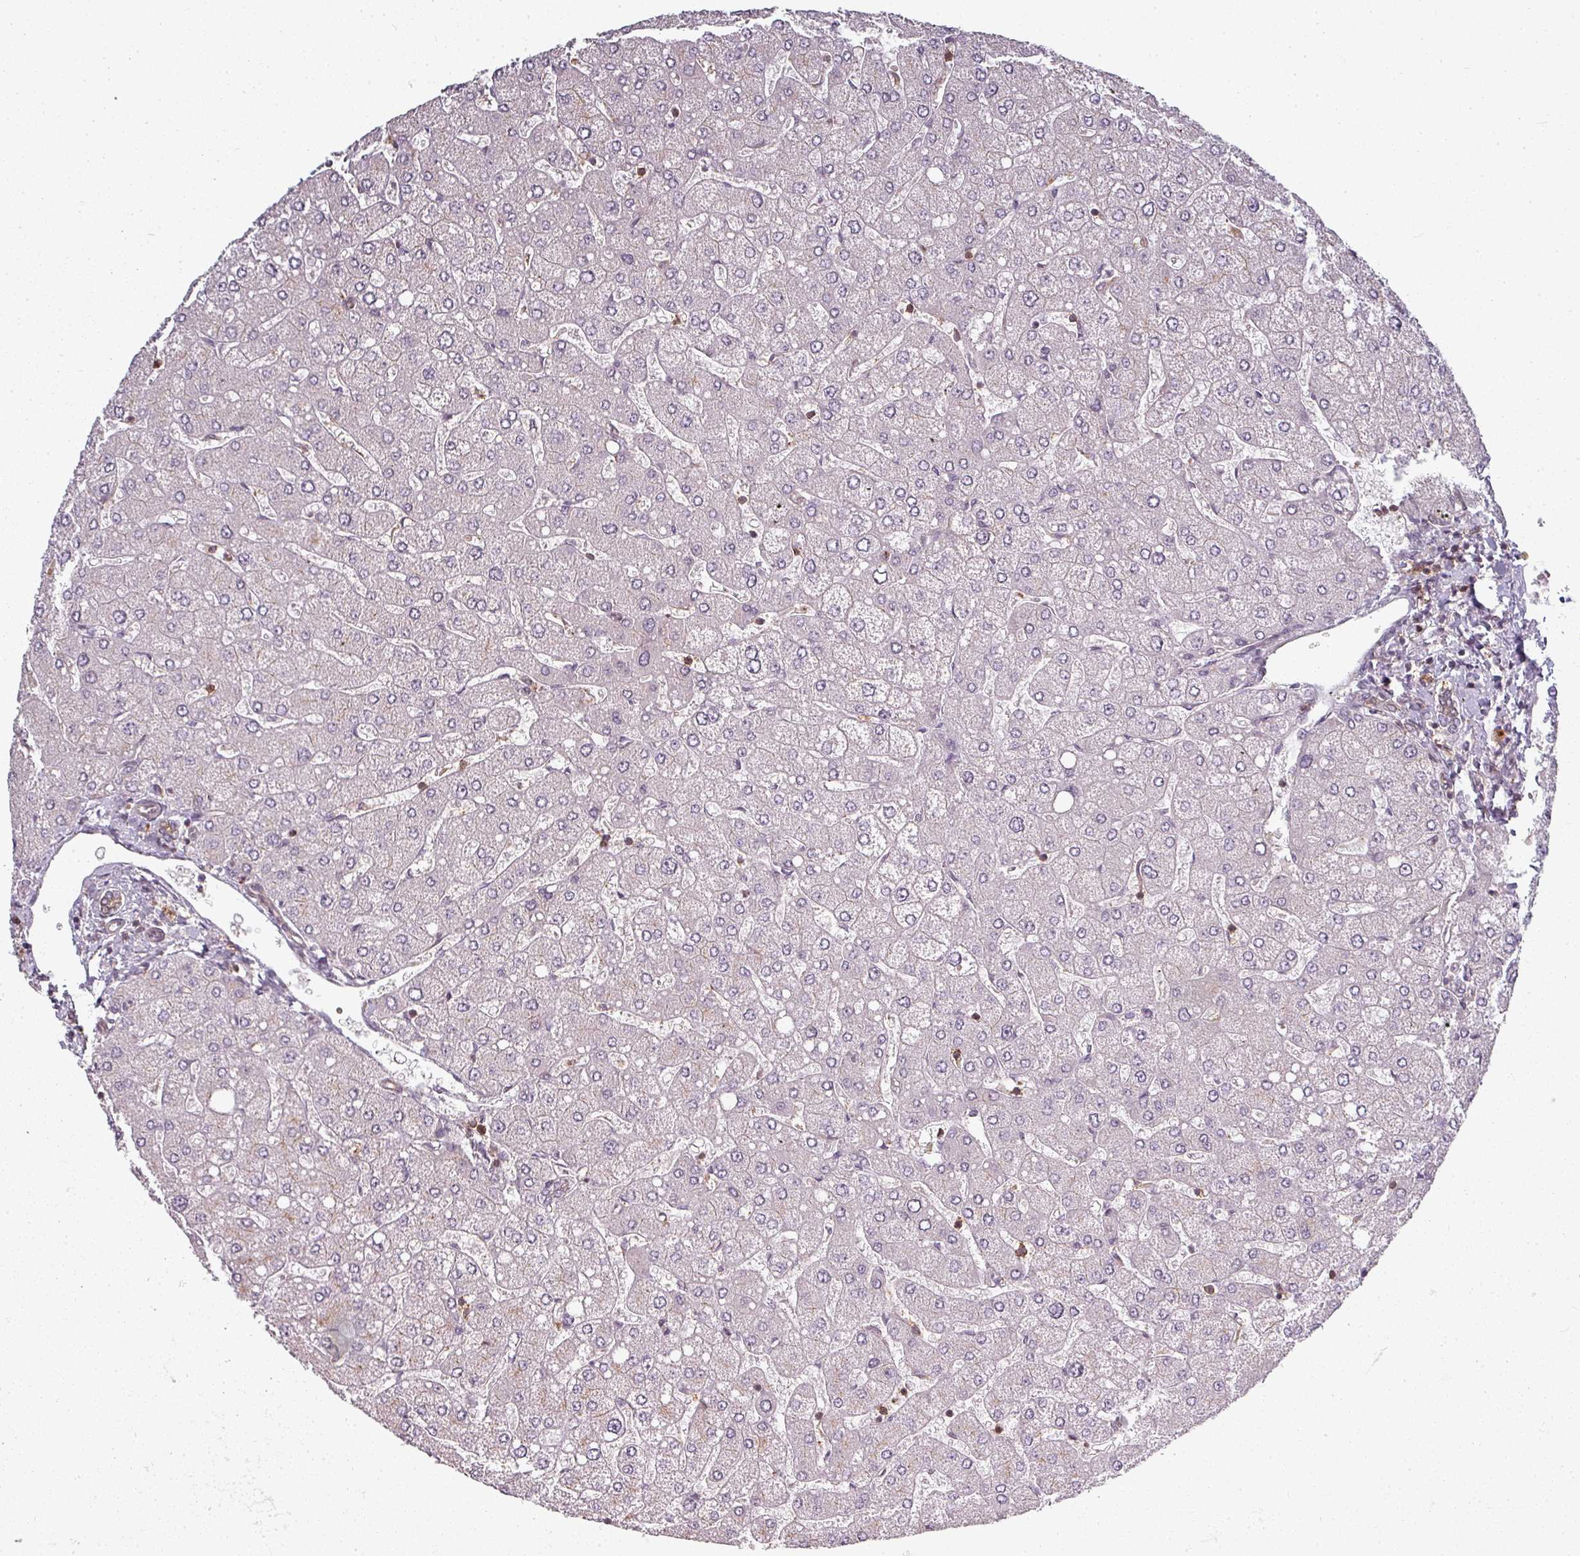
{"staining": {"intensity": "negative", "quantity": "none", "location": "none"}, "tissue": "liver", "cell_type": "Cholangiocytes", "image_type": "normal", "snomed": [{"axis": "morphology", "description": "Normal tissue, NOS"}, {"axis": "topography", "description": "Liver"}], "caption": "Immunohistochemistry (IHC) photomicrograph of benign liver: liver stained with DAB (3,3'-diaminobenzidine) demonstrates no significant protein staining in cholangiocytes. (Immunohistochemistry (IHC), brightfield microscopy, high magnification).", "gene": "CLIC1", "patient": {"sex": "male", "age": 55}}